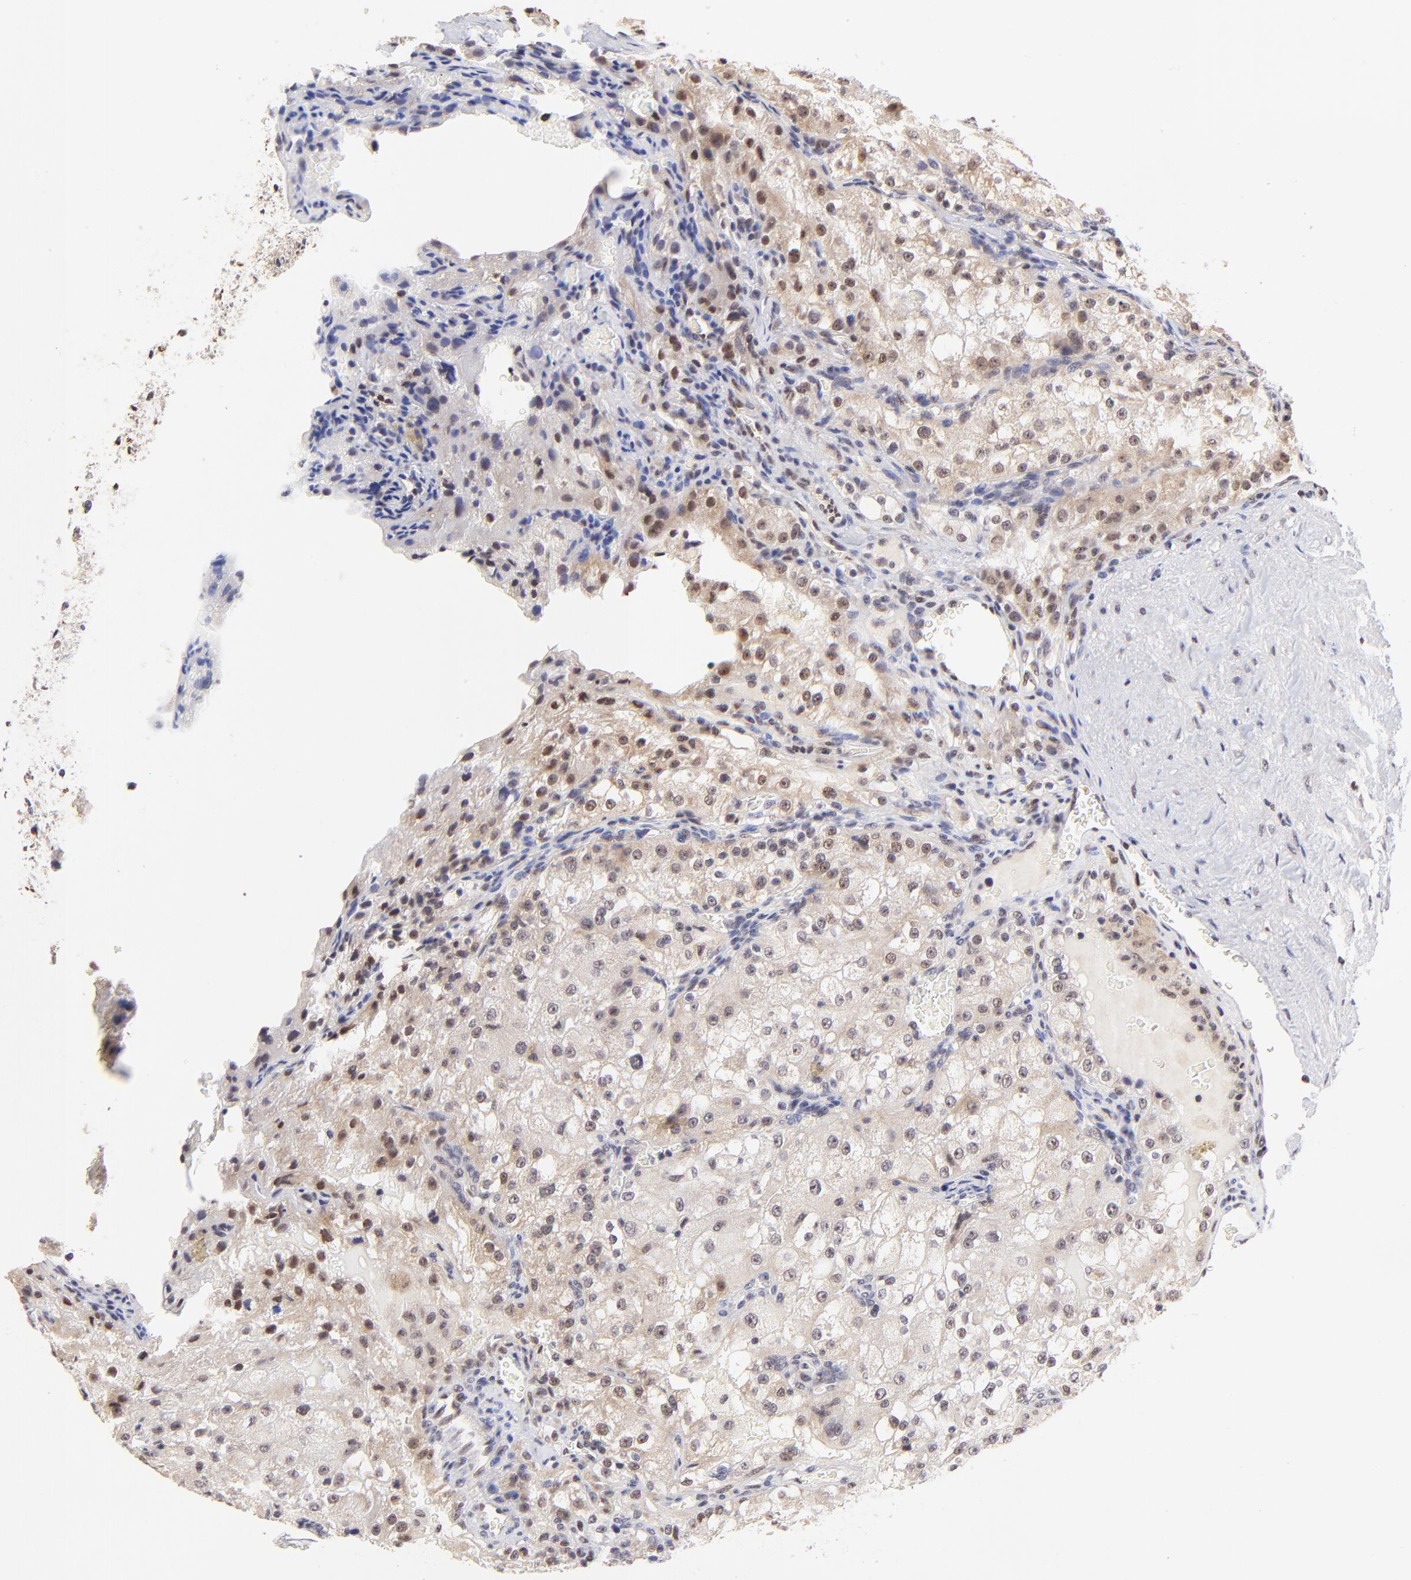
{"staining": {"intensity": "weak", "quantity": "25%-75%", "location": "cytoplasmic/membranous,nuclear"}, "tissue": "renal cancer", "cell_type": "Tumor cells", "image_type": "cancer", "snomed": [{"axis": "morphology", "description": "Adenocarcinoma, NOS"}, {"axis": "topography", "description": "Kidney"}], "caption": "Protein expression analysis of renal cancer displays weak cytoplasmic/membranous and nuclear staining in approximately 25%-75% of tumor cells.", "gene": "ZNF670", "patient": {"sex": "female", "age": 74}}